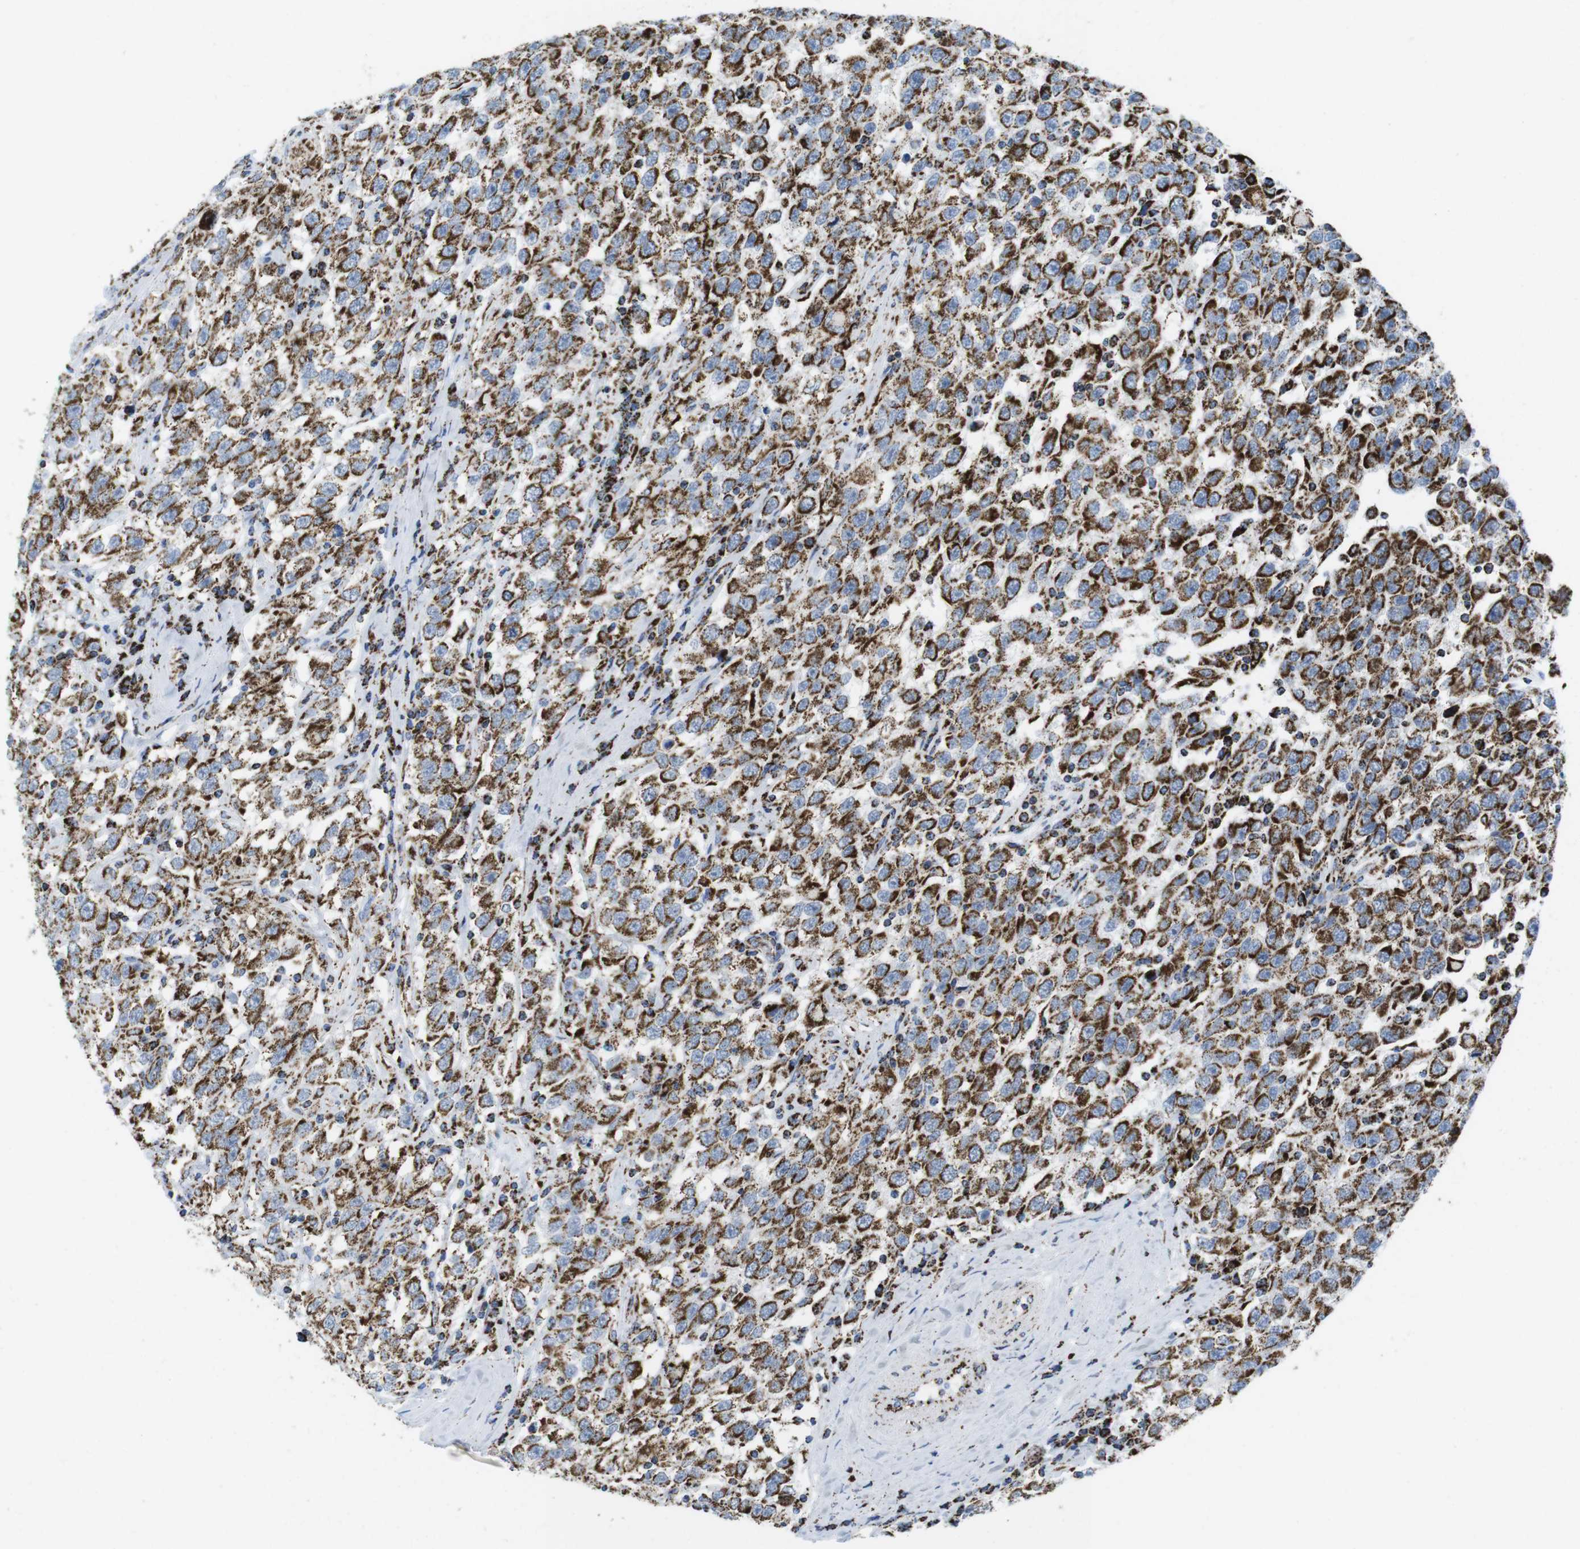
{"staining": {"intensity": "strong", "quantity": ">75%", "location": "cytoplasmic/membranous"}, "tissue": "testis cancer", "cell_type": "Tumor cells", "image_type": "cancer", "snomed": [{"axis": "morphology", "description": "Seminoma, NOS"}, {"axis": "topography", "description": "Testis"}], "caption": "Immunohistochemistry (IHC) photomicrograph of neoplastic tissue: testis cancer (seminoma) stained using IHC exhibits high levels of strong protein expression localized specifically in the cytoplasmic/membranous of tumor cells, appearing as a cytoplasmic/membranous brown color.", "gene": "ATP5PO", "patient": {"sex": "male", "age": 41}}